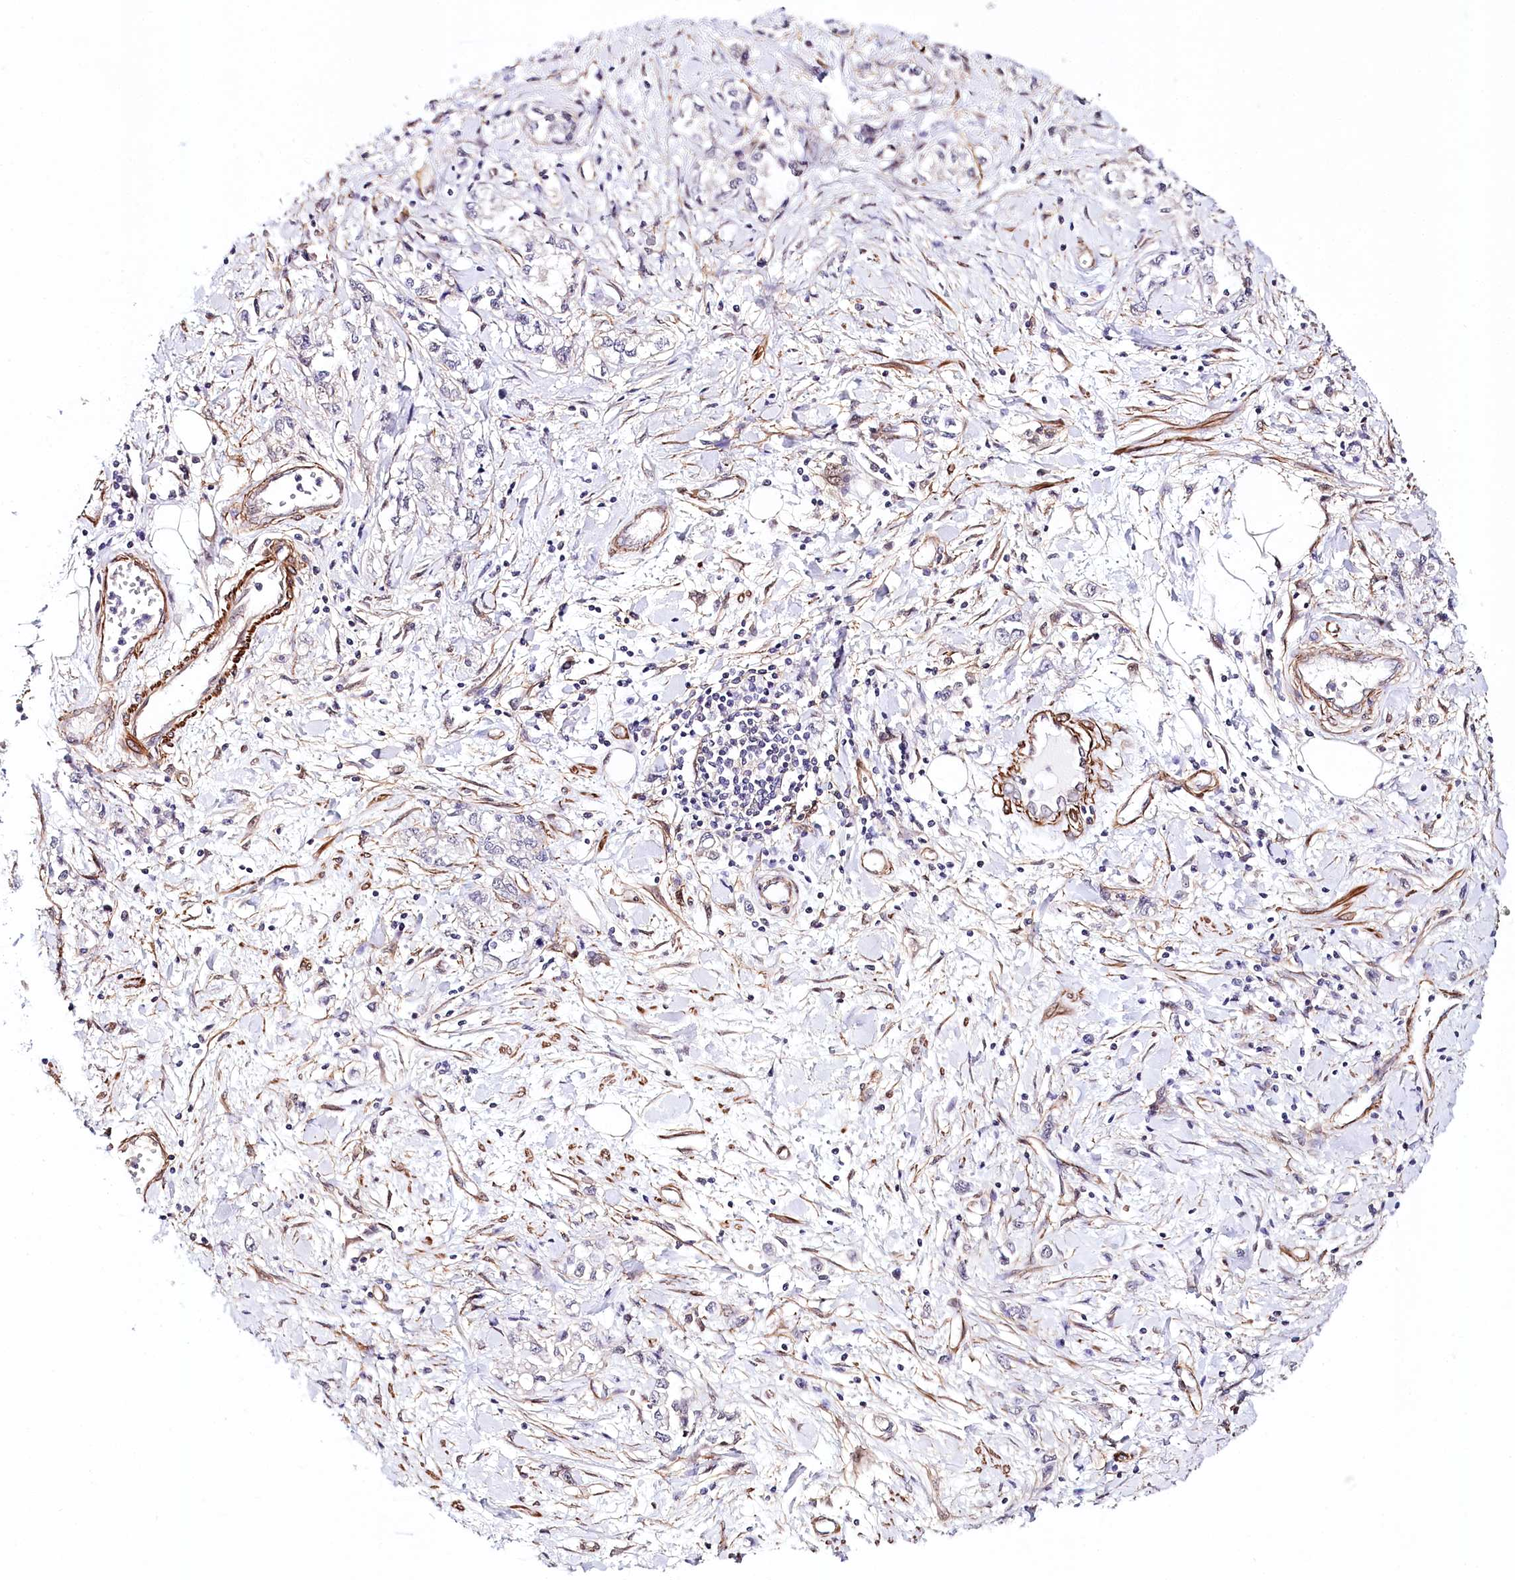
{"staining": {"intensity": "negative", "quantity": "none", "location": "none"}, "tissue": "stomach cancer", "cell_type": "Tumor cells", "image_type": "cancer", "snomed": [{"axis": "morphology", "description": "Adenocarcinoma, NOS"}, {"axis": "topography", "description": "Stomach"}], "caption": "Tumor cells show no significant protein staining in stomach cancer (adenocarcinoma). (DAB (3,3'-diaminobenzidine) immunohistochemistry visualized using brightfield microscopy, high magnification).", "gene": "PPP2R5B", "patient": {"sex": "female", "age": 76}}